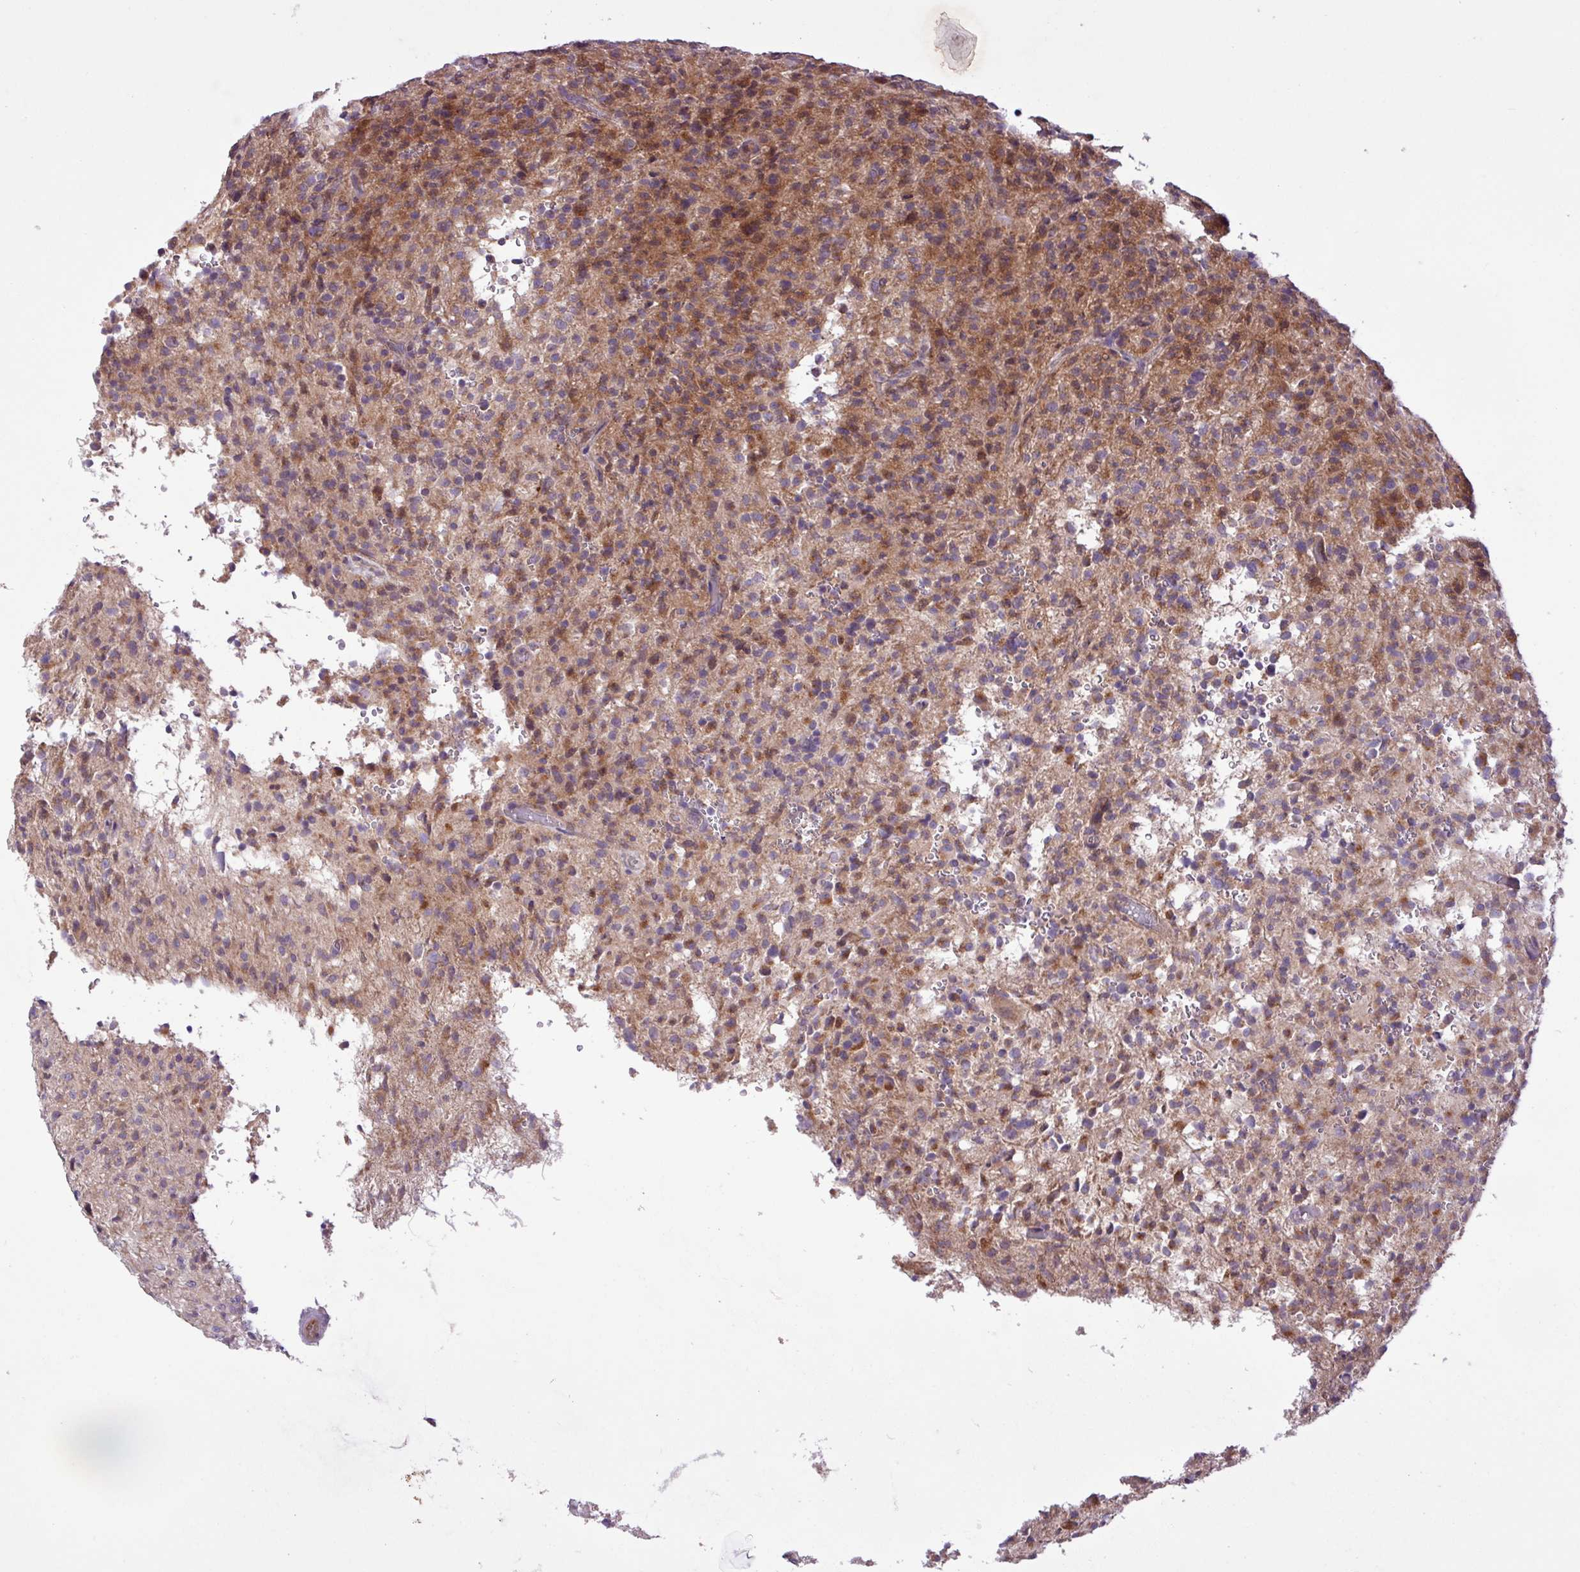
{"staining": {"intensity": "moderate", "quantity": "25%-75%", "location": "cytoplasmic/membranous"}, "tissue": "glioma", "cell_type": "Tumor cells", "image_type": "cancer", "snomed": [{"axis": "morphology", "description": "Glioma, malignant, High grade"}, {"axis": "topography", "description": "Brain"}], "caption": "A micrograph of human malignant glioma (high-grade) stained for a protein shows moderate cytoplasmic/membranous brown staining in tumor cells. (brown staining indicates protein expression, while blue staining denotes nuclei).", "gene": "TIMM10B", "patient": {"sex": "female", "age": 57}}